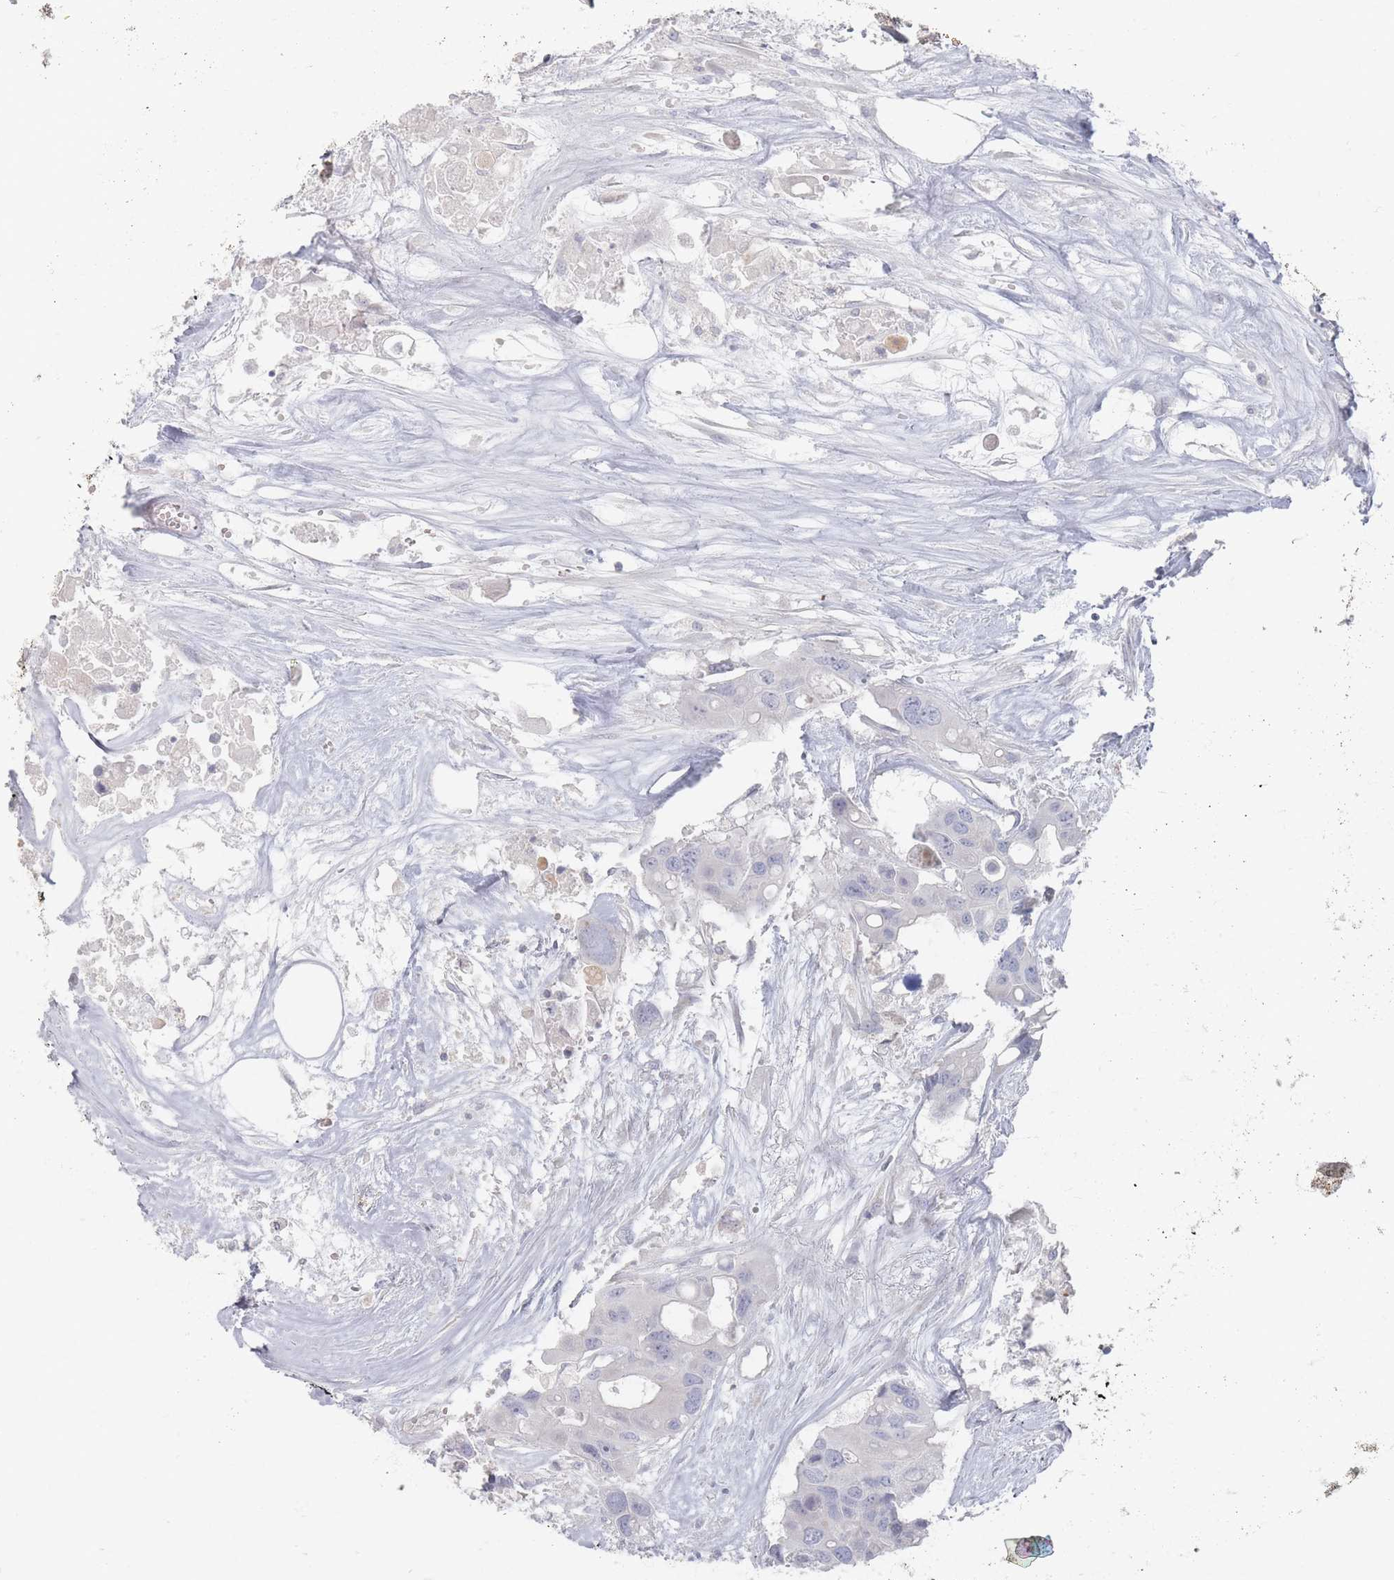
{"staining": {"intensity": "negative", "quantity": "none", "location": "none"}, "tissue": "colorectal cancer", "cell_type": "Tumor cells", "image_type": "cancer", "snomed": [{"axis": "morphology", "description": "Adenocarcinoma, NOS"}, {"axis": "topography", "description": "Colon"}], "caption": "IHC histopathology image of human colorectal cancer stained for a protein (brown), which displays no positivity in tumor cells. Brightfield microscopy of IHC stained with DAB (brown) and hematoxylin (blue), captured at high magnification.", "gene": "CD37", "patient": {"sex": "male", "age": 77}}